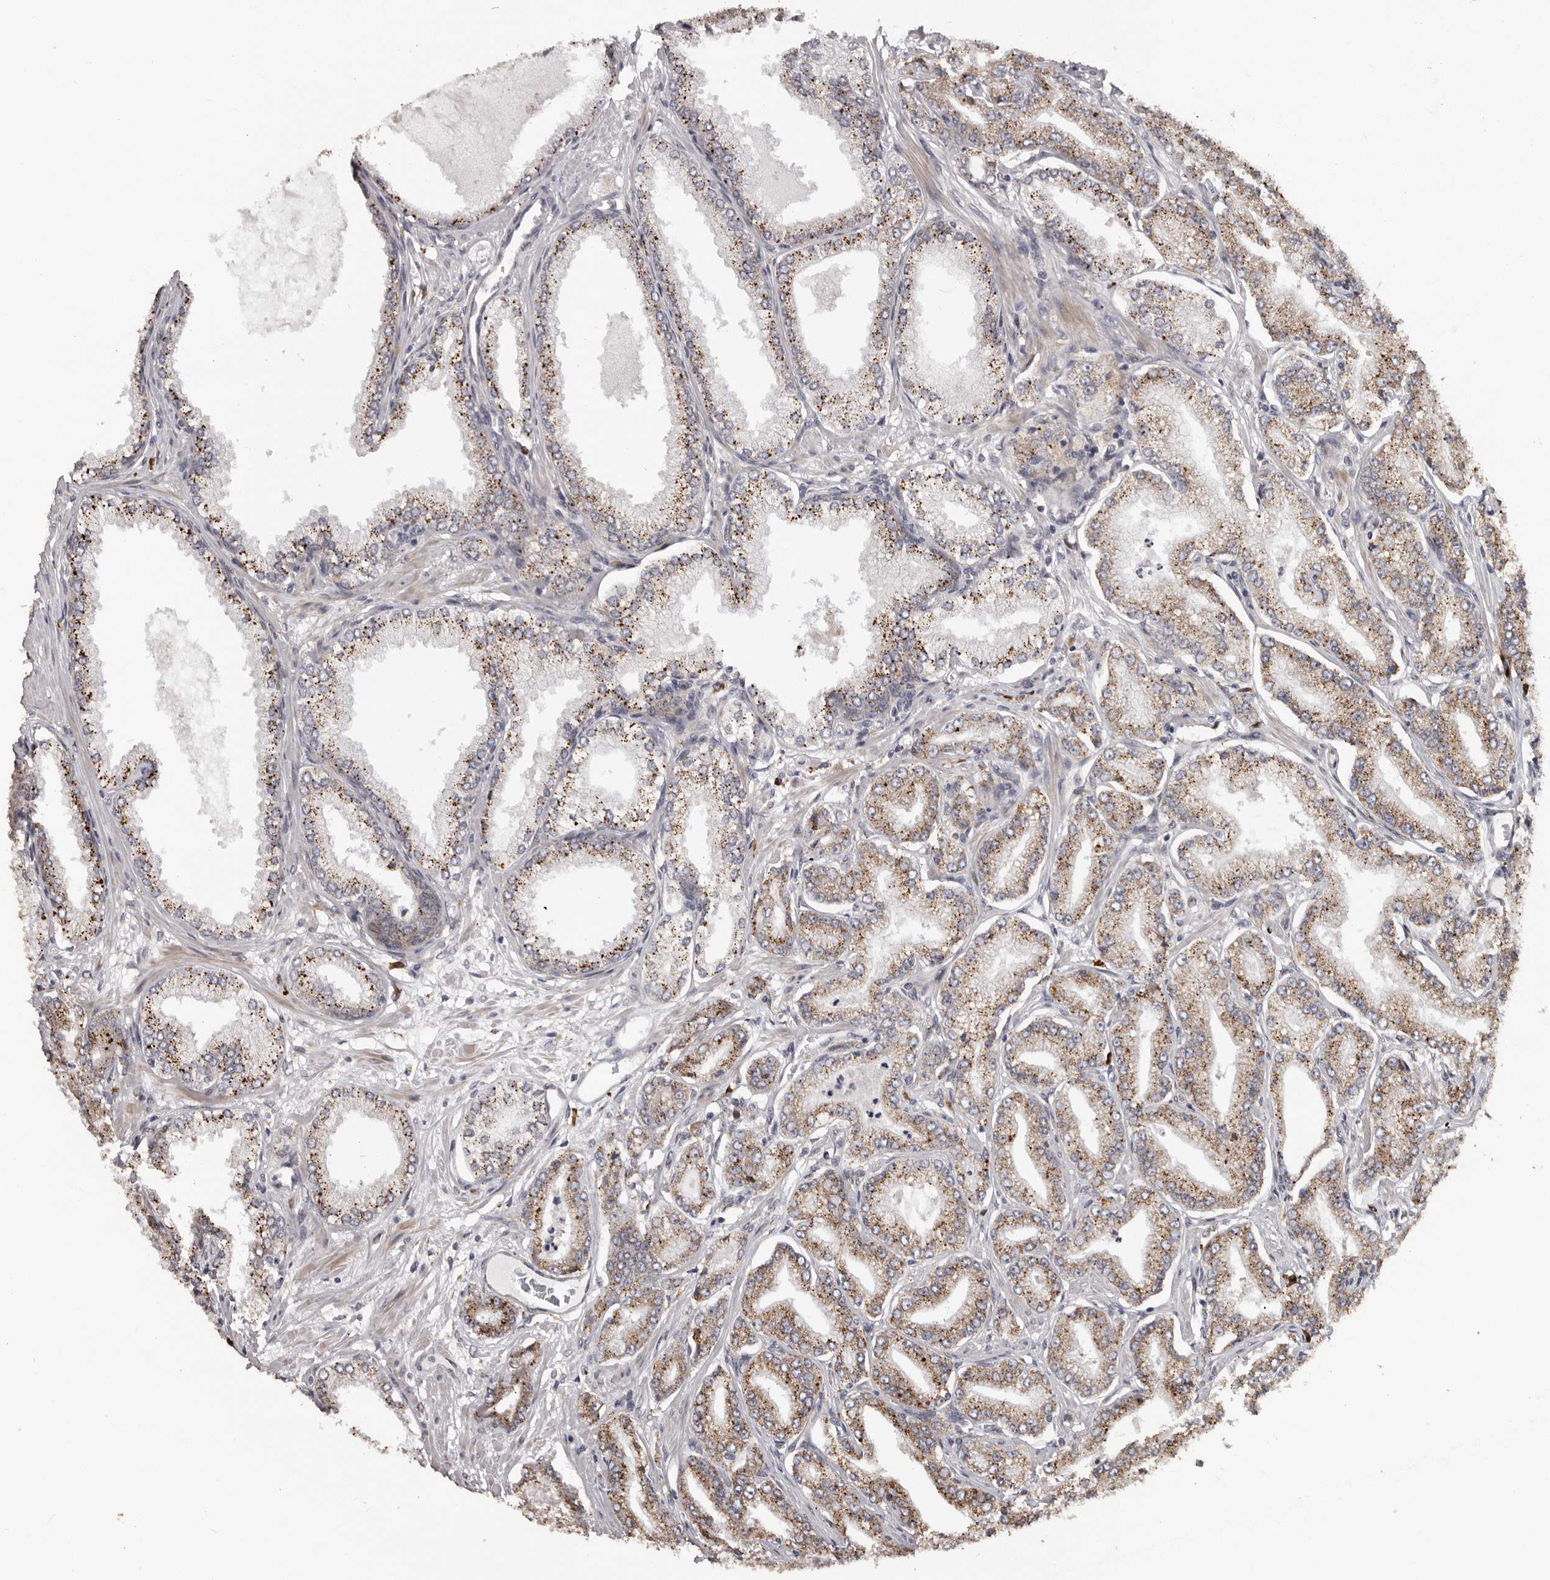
{"staining": {"intensity": "strong", "quantity": ">75%", "location": "cytoplasmic/membranous"}, "tissue": "prostate cancer", "cell_type": "Tumor cells", "image_type": "cancer", "snomed": [{"axis": "morphology", "description": "Adenocarcinoma, Low grade"}, {"axis": "topography", "description": "Prostate"}], "caption": "Immunohistochemistry of human prostate low-grade adenocarcinoma reveals high levels of strong cytoplasmic/membranous positivity in approximately >75% of tumor cells.", "gene": "NUP43", "patient": {"sex": "male", "age": 63}}